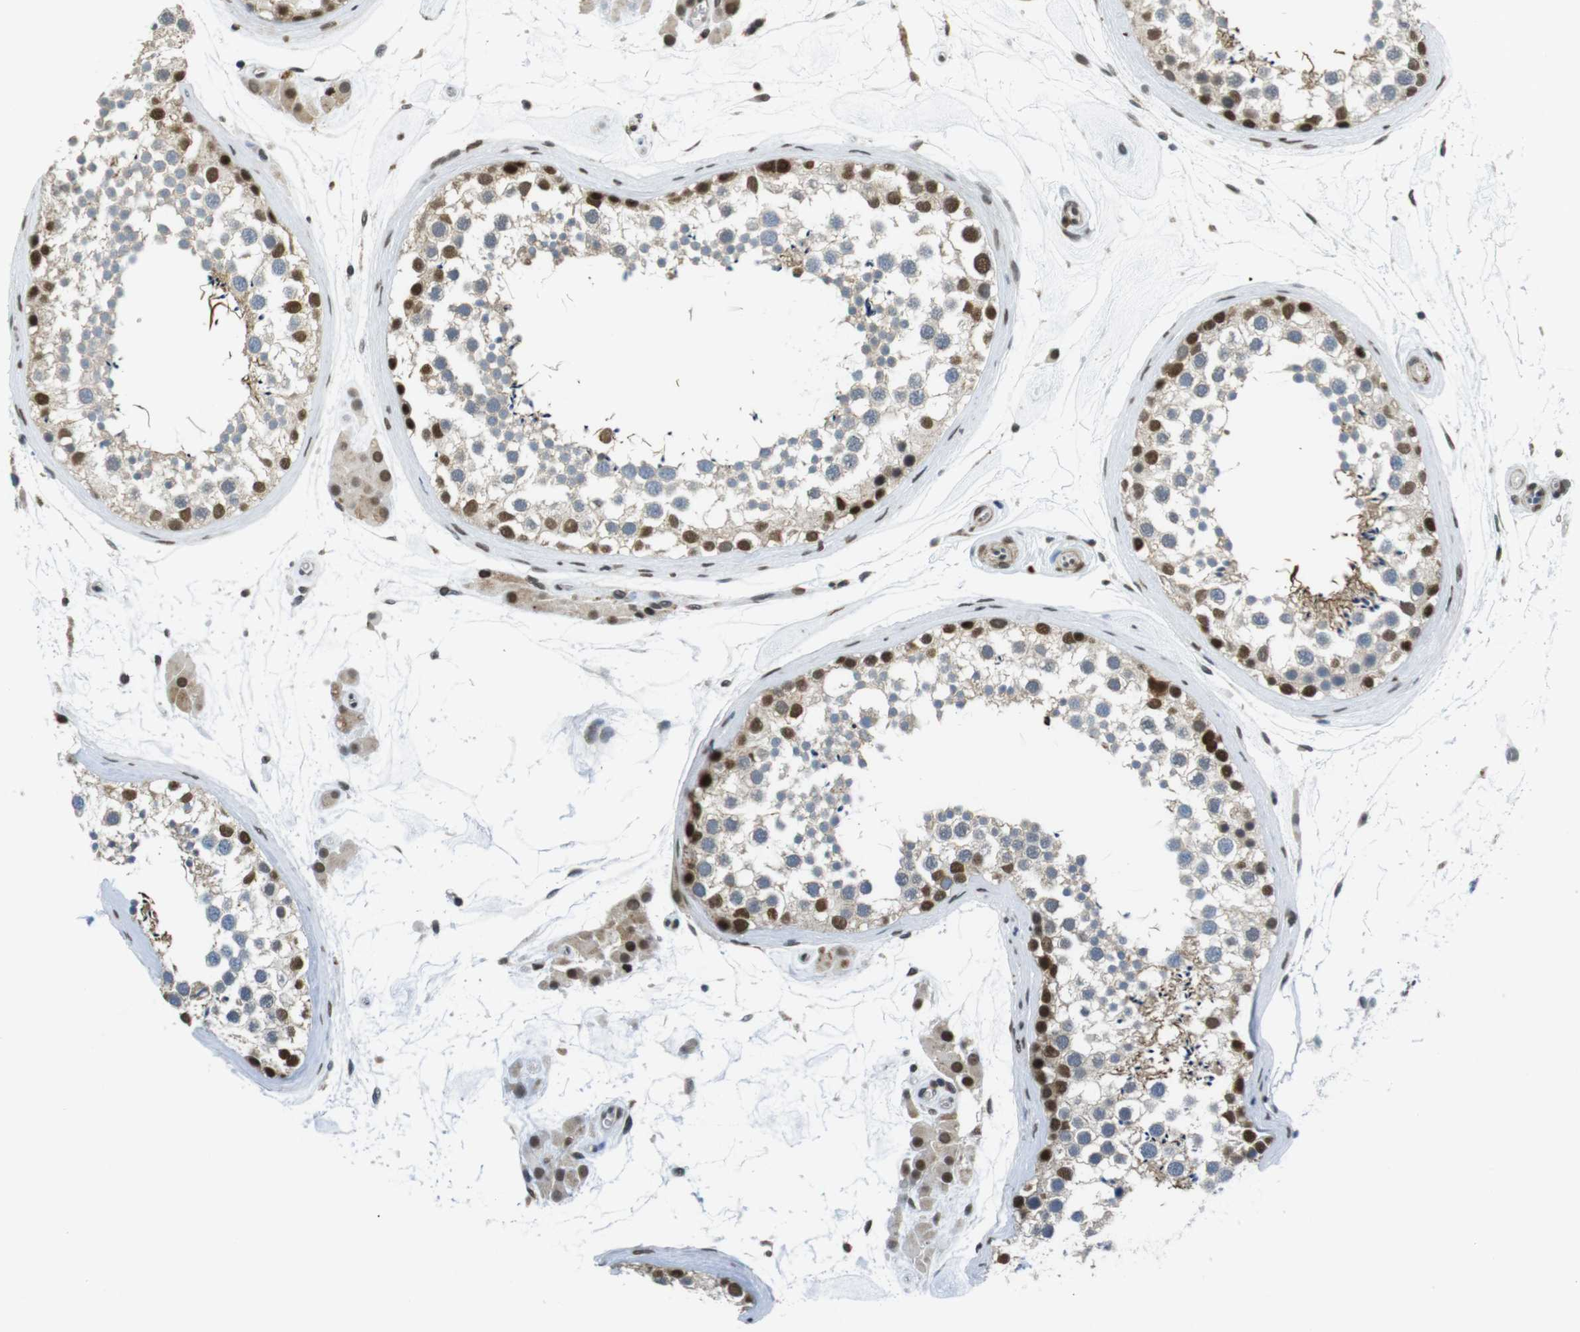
{"staining": {"intensity": "strong", "quantity": "25%-75%", "location": "nuclear"}, "tissue": "testis", "cell_type": "Cells in seminiferous ducts", "image_type": "normal", "snomed": [{"axis": "morphology", "description": "Normal tissue, NOS"}, {"axis": "topography", "description": "Testis"}], "caption": "Cells in seminiferous ducts demonstrate high levels of strong nuclear positivity in approximately 25%-75% of cells in benign human testis.", "gene": "USP7", "patient": {"sex": "male", "age": 46}}